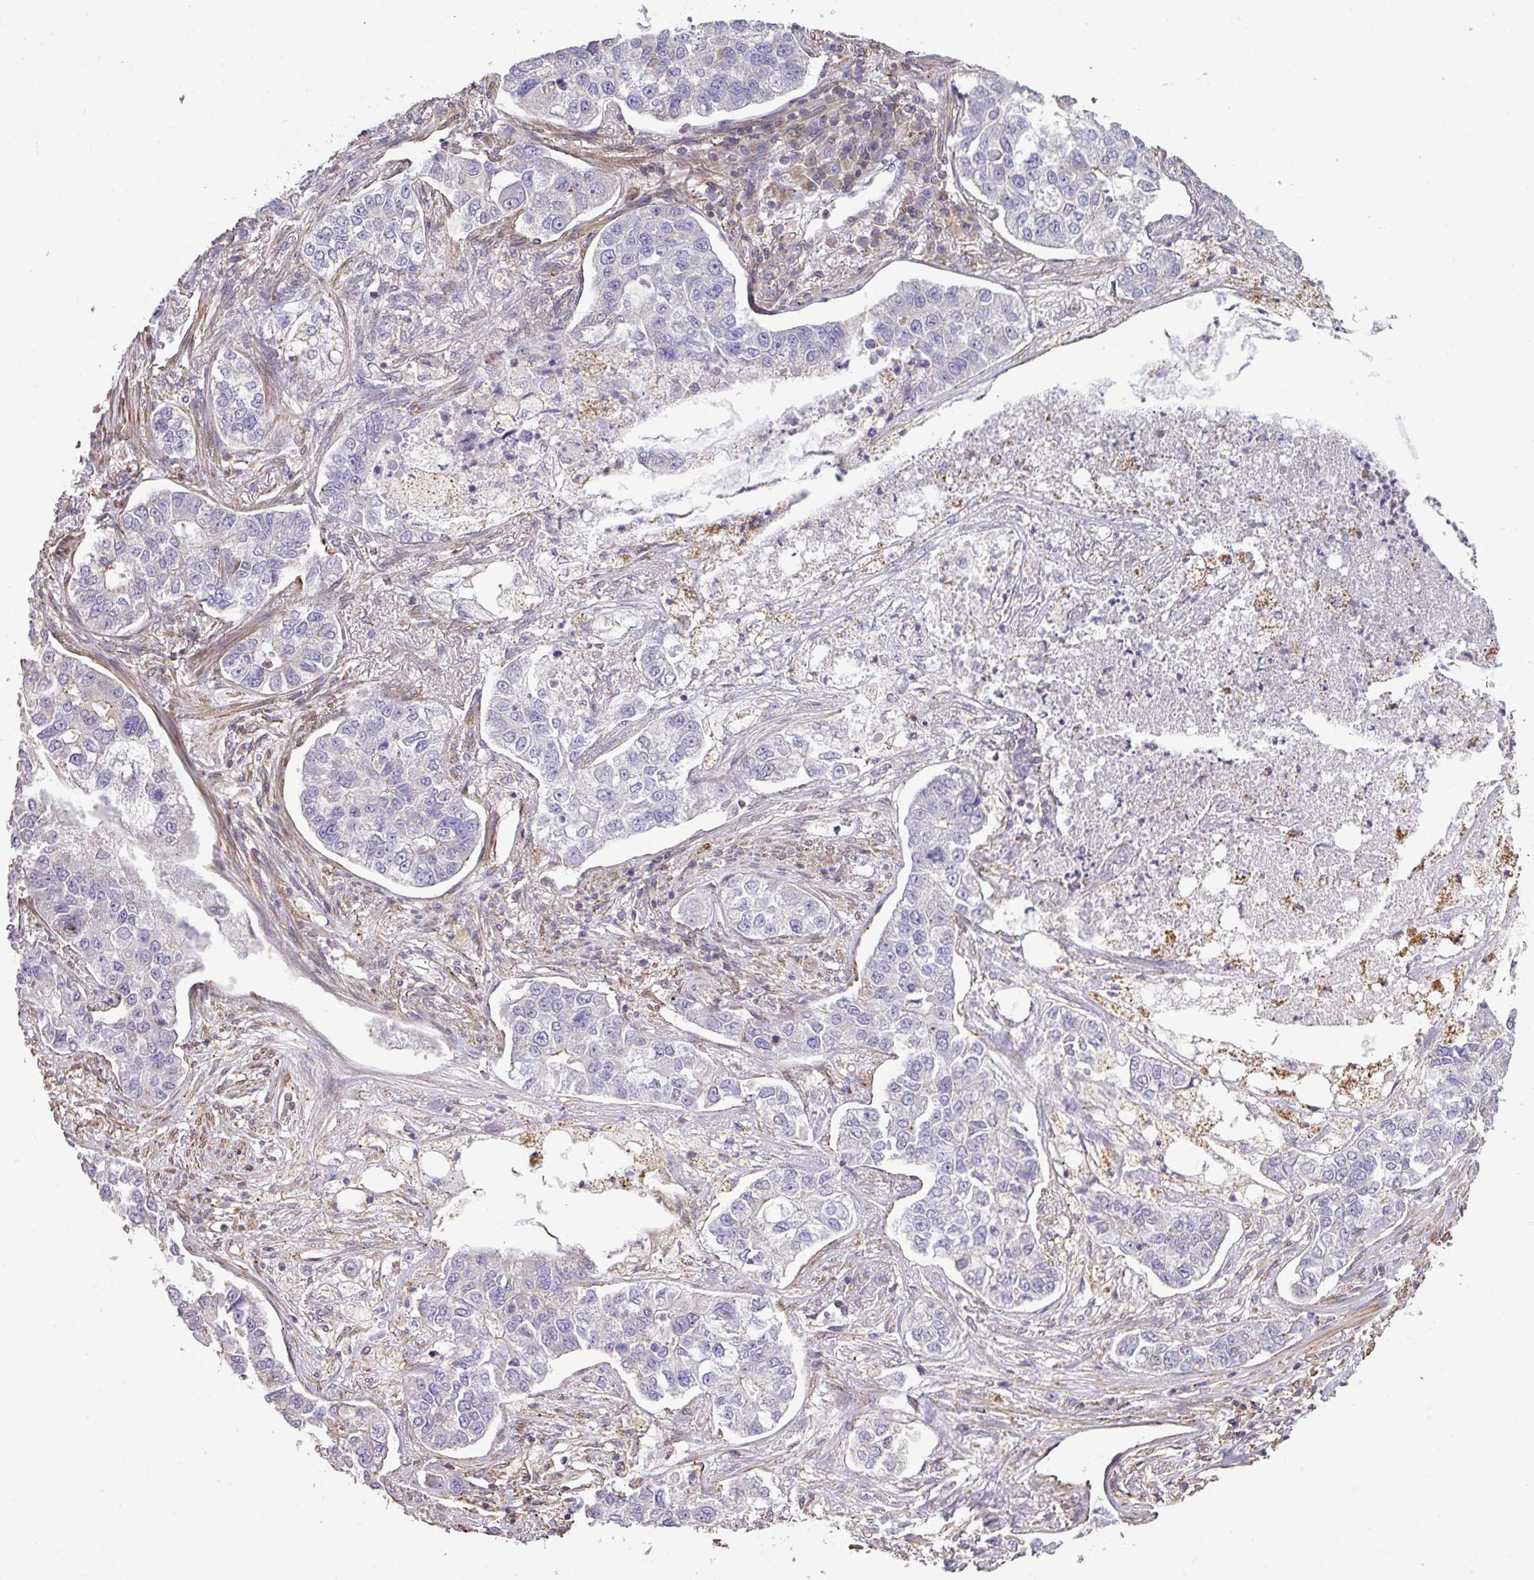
{"staining": {"intensity": "negative", "quantity": "none", "location": "none"}, "tissue": "lung cancer", "cell_type": "Tumor cells", "image_type": "cancer", "snomed": [{"axis": "morphology", "description": "Adenocarcinoma, NOS"}, {"axis": "topography", "description": "Lung"}], "caption": "Immunohistochemistry (IHC) histopathology image of neoplastic tissue: lung cancer (adenocarcinoma) stained with DAB (3,3'-diaminobenzidine) exhibits no significant protein staining in tumor cells.", "gene": "LRRC41", "patient": {"sex": "male", "age": 49}}